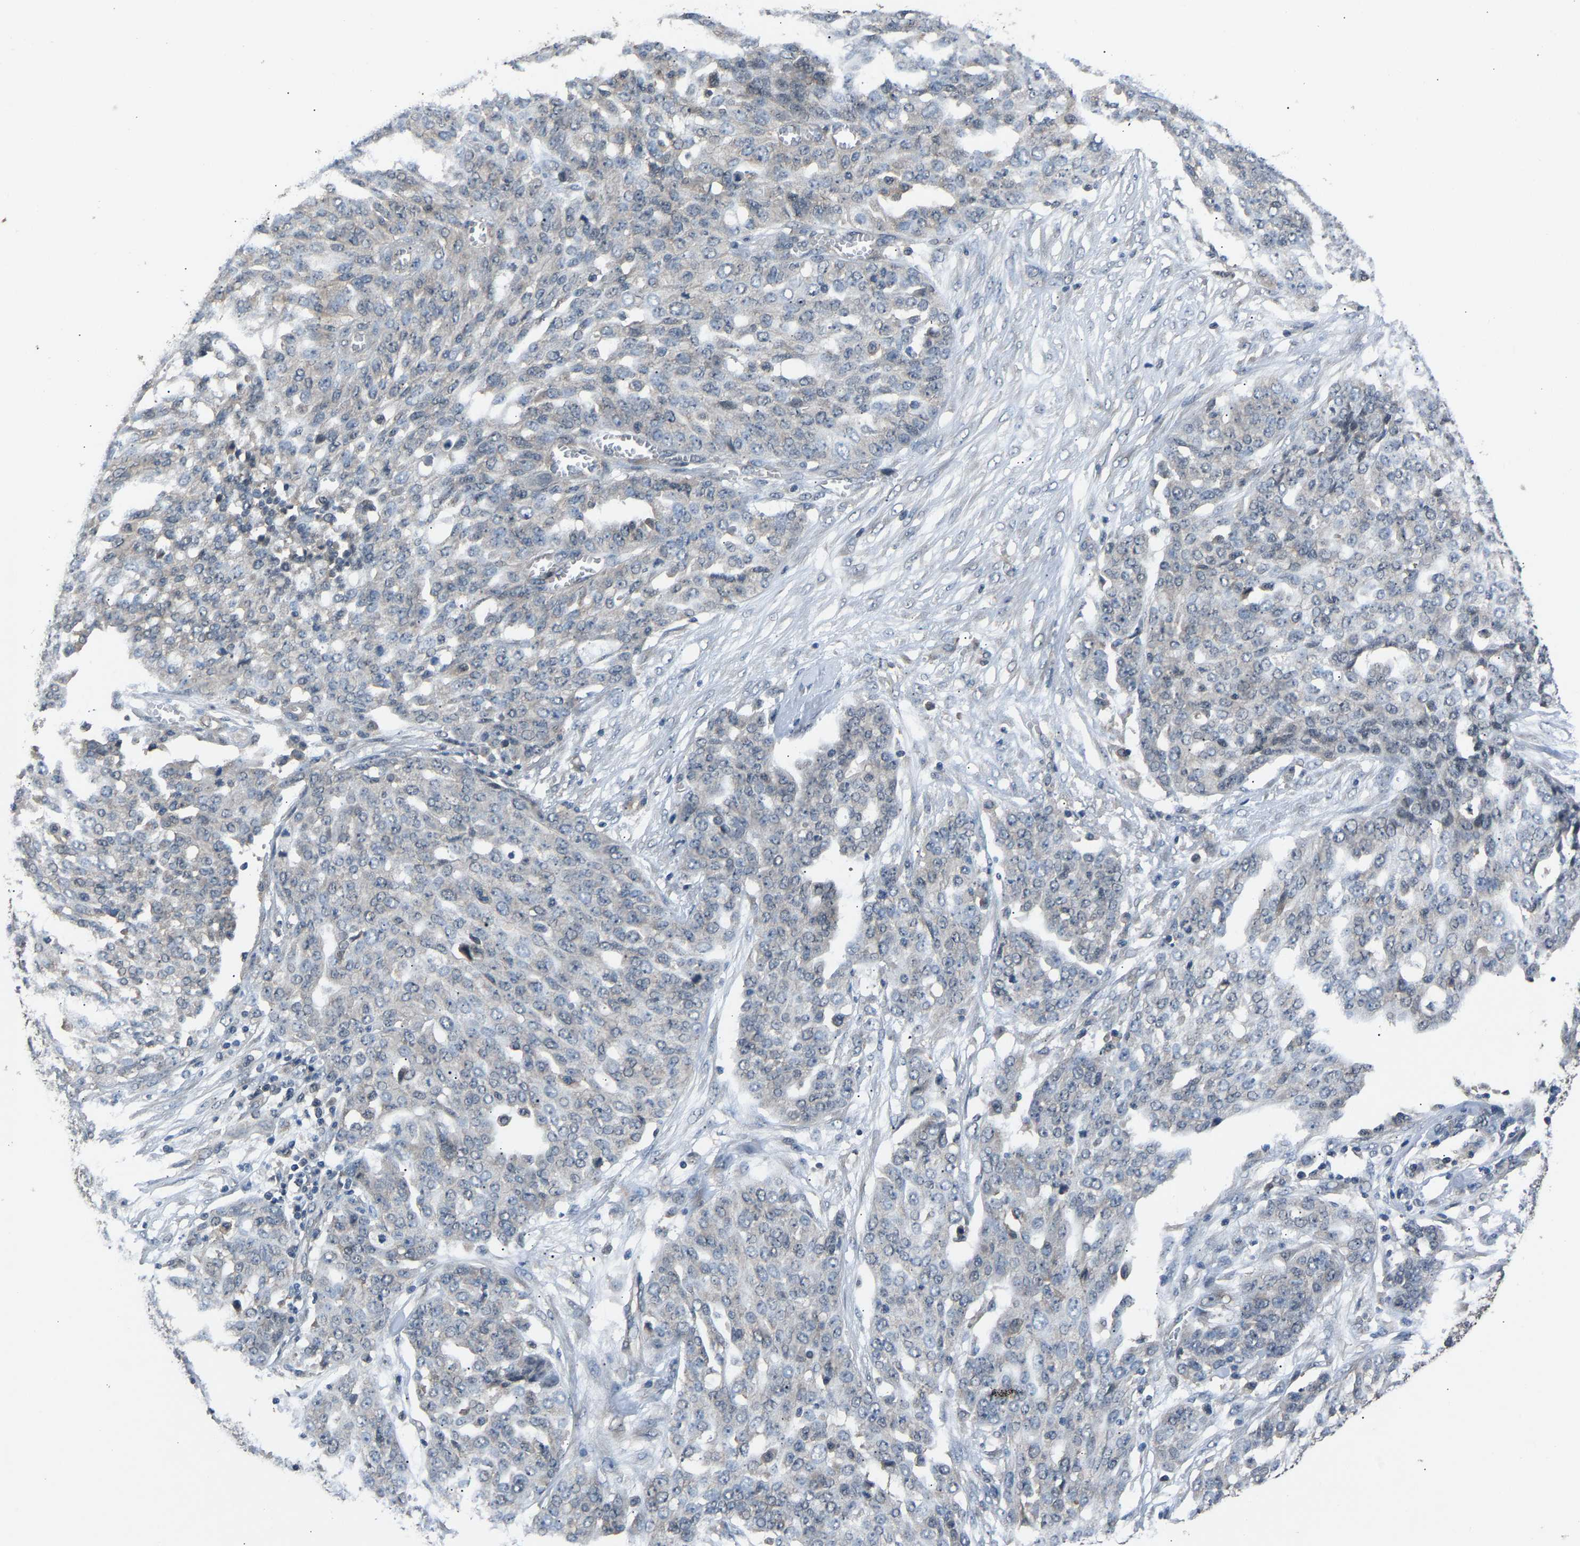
{"staining": {"intensity": "weak", "quantity": "<25%", "location": "cytoplasmic/membranous"}, "tissue": "ovarian cancer", "cell_type": "Tumor cells", "image_type": "cancer", "snomed": [{"axis": "morphology", "description": "Cystadenocarcinoma, serous, NOS"}, {"axis": "topography", "description": "Soft tissue"}, {"axis": "topography", "description": "Ovary"}], "caption": "An immunohistochemistry (IHC) photomicrograph of ovarian cancer (serous cystadenocarcinoma) is shown. There is no staining in tumor cells of ovarian cancer (serous cystadenocarcinoma).", "gene": "ABCC9", "patient": {"sex": "female", "age": 57}}